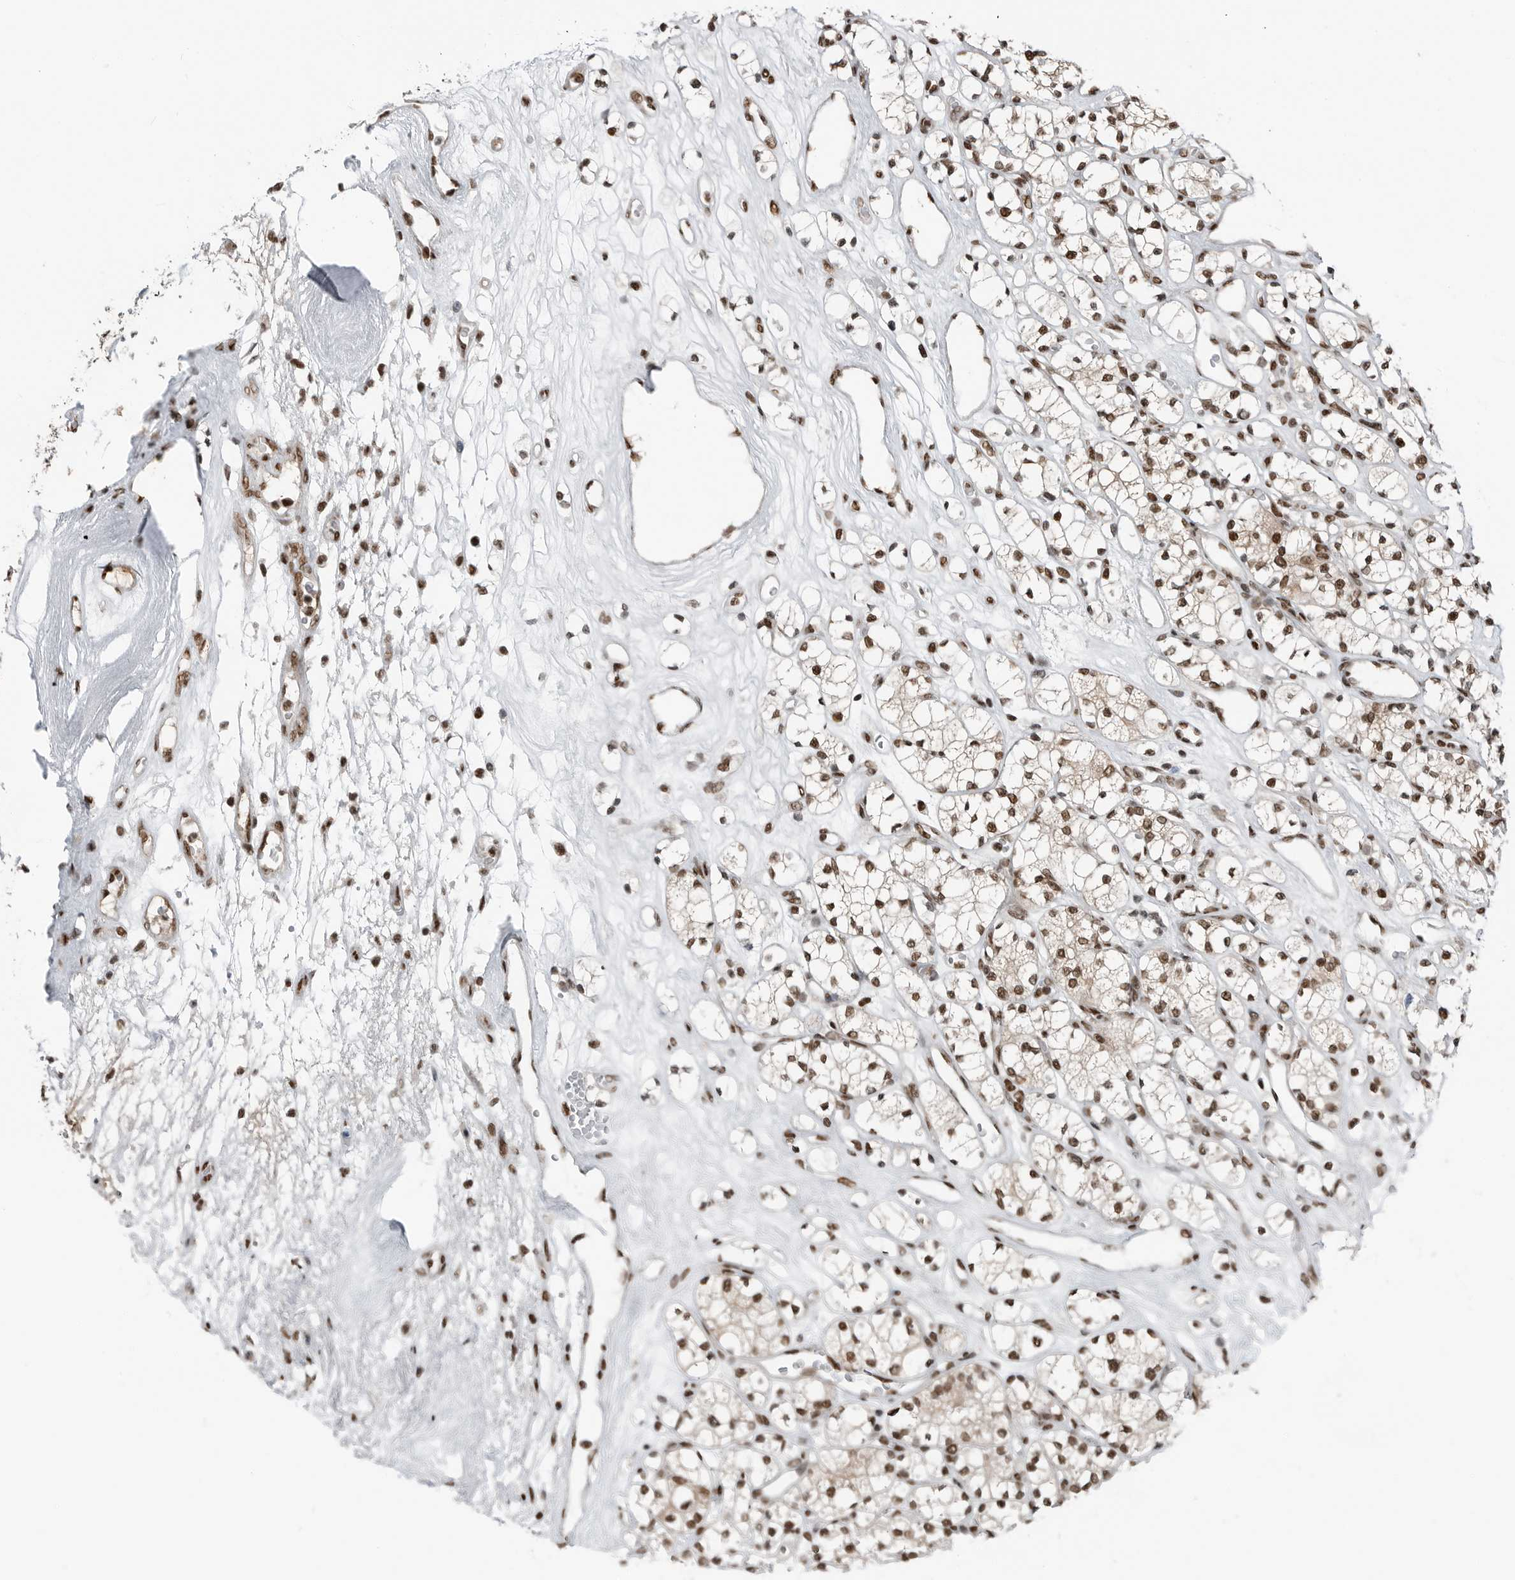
{"staining": {"intensity": "moderate", "quantity": ">75%", "location": "nuclear"}, "tissue": "renal cancer", "cell_type": "Tumor cells", "image_type": "cancer", "snomed": [{"axis": "morphology", "description": "Adenocarcinoma, NOS"}, {"axis": "topography", "description": "Kidney"}], "caption": "Renal cancer stained for a protein reveals moderate nuclear positivity in tumor cells.", "gene": "BLZF1", "patient": {"sex": "male", "age": 77}}